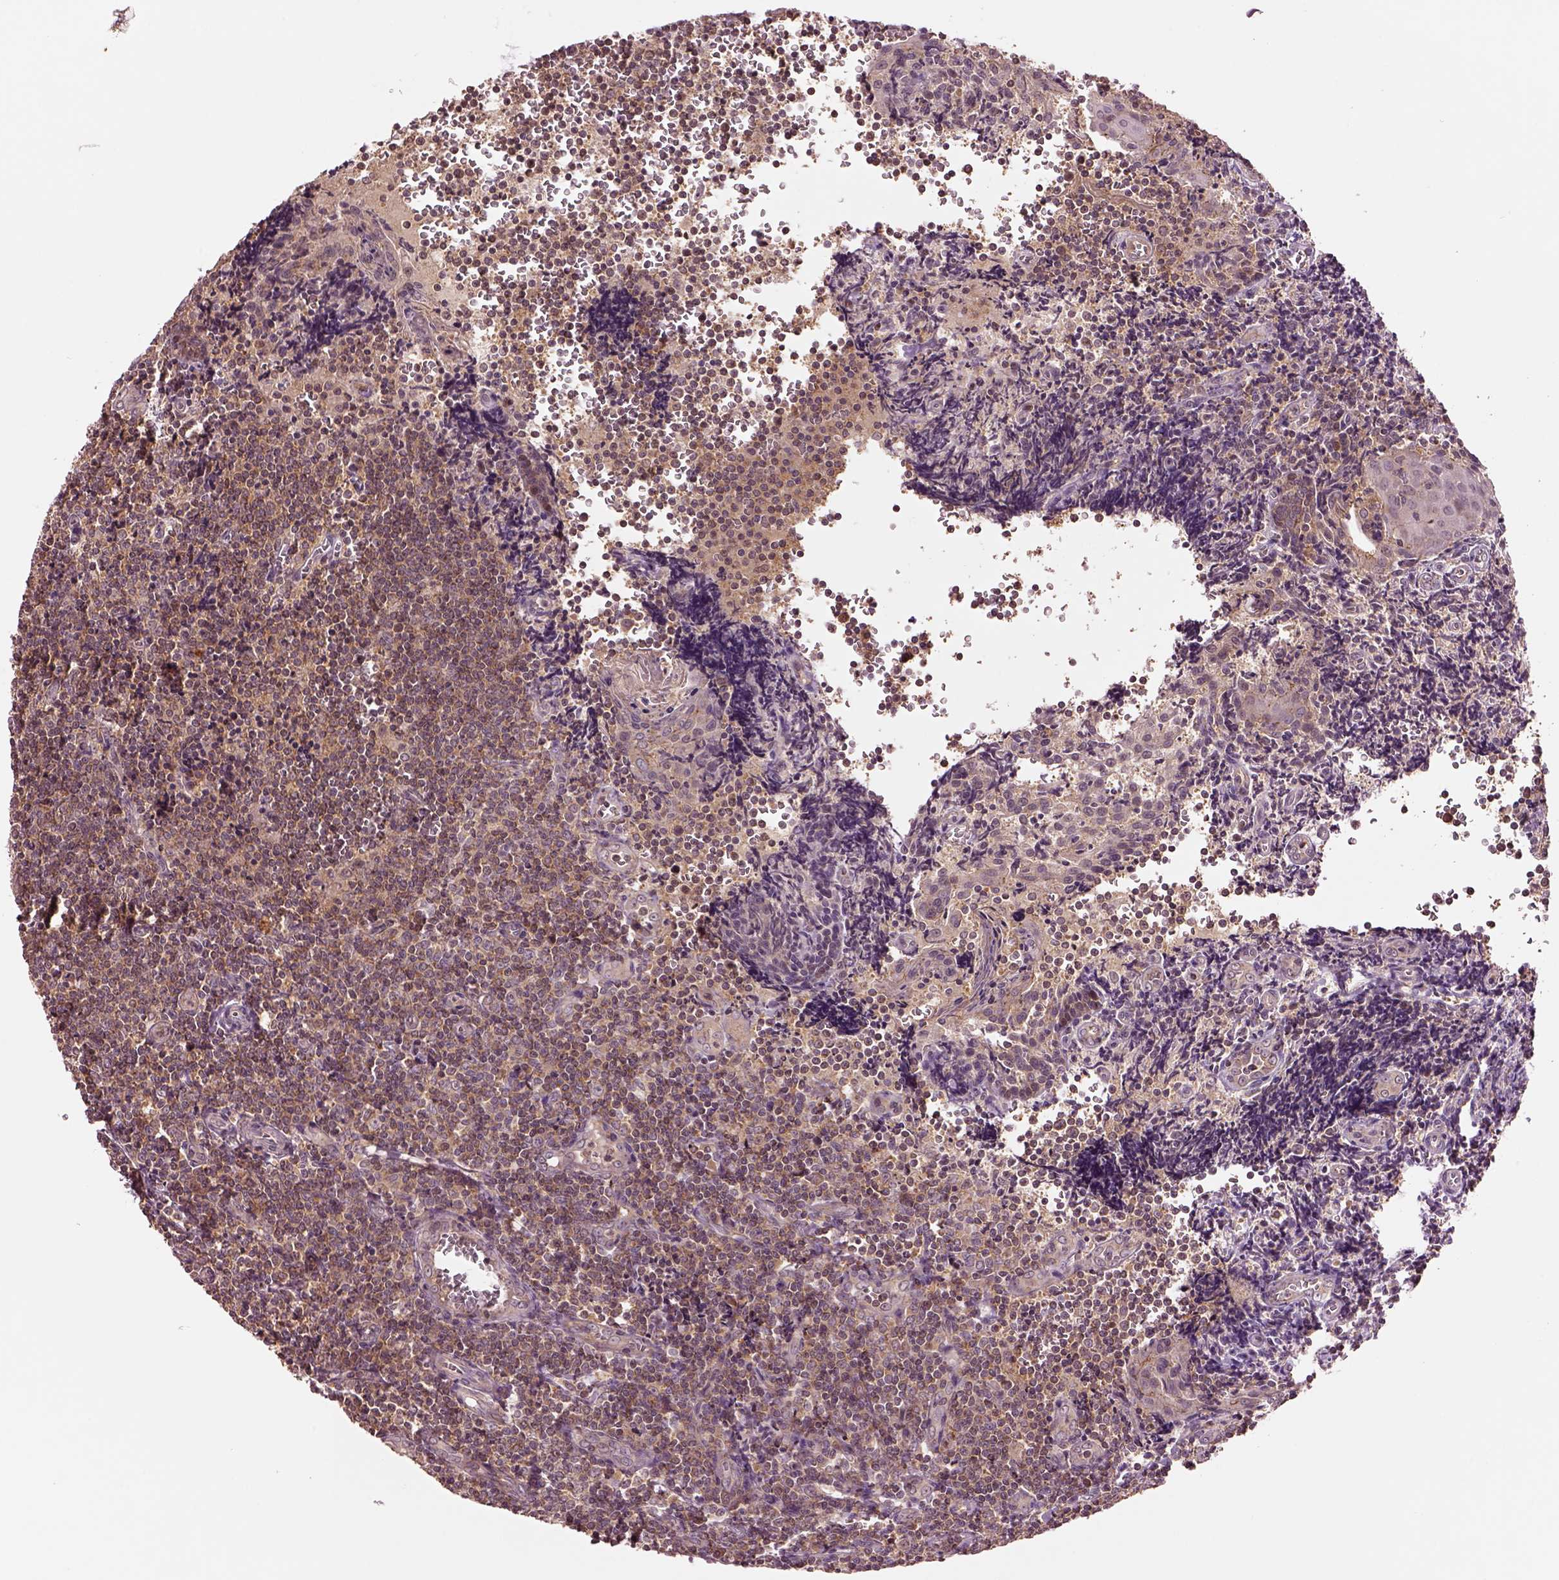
{"staining": {"intensity": "moderate", "quantity": ">75%", "location": "cytoplasmic/membranous"}, "tissue": "tonsil", "cell_type": "Germinal center cells", "image_type": "normal", "snomed": [{"axis": "morphology", "description": "Normal tissue, NOS"}, {"axis": "morphology", "description": "Inflammation, NOS"}, {"axis": "topography", "description": "Tonsil"}], "caption": "Immunohistochemical staining of normal tonsil shows moderate cytoplasmic/membranous protein staining in about >75% of germinal center cells. Using DAB (brown) and hematoxylin (blue) stains, captured at high magnification using brightfield microscopy.", "gene": "MTHFS", "patient": {"sex": "female", "age": 31}}